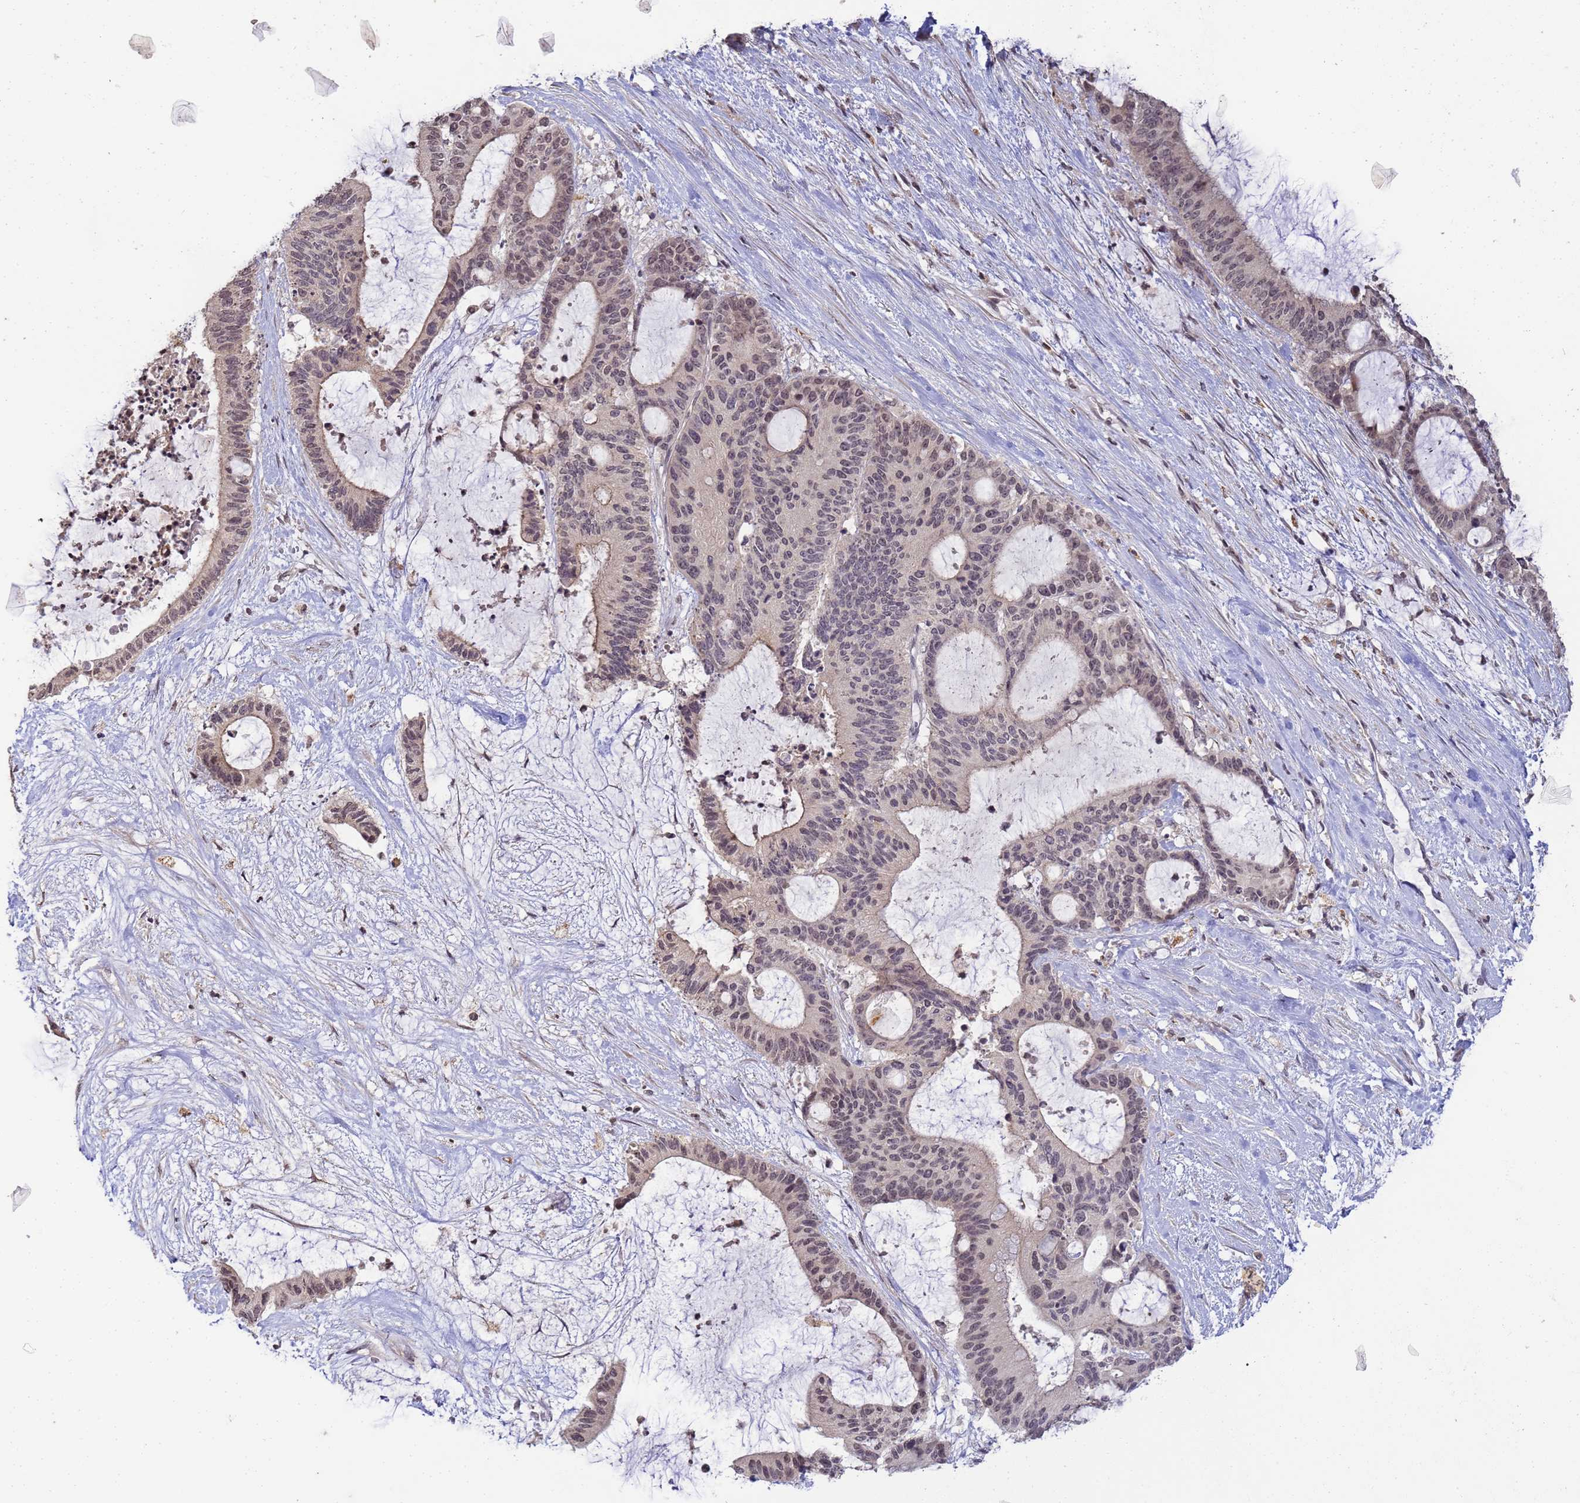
{"staining": {"intensity": "weak", "quantity": "<25%", "location": "nuclear"}, "tissue": "liver cancer", "cell_type": "Tumor cells", "image_type": "cancer", "snomed": [{"axis": "morphology", "description": "Normal tissue, NOS"}, {"axis": "morphology", "description": "Cholangiocarcinoma"}, {"axis": "topography", "description": "Liver"}, {"axis": "topography", "description": "Peripheral nerve tissue"}], "caption": "This image is of liver cholangiocarcinoma stained with immunohistochemistry (IHC) to label a protein in brown with the nuclei are counter-stained blue. There is no staining in tumor cells.", "gene": "MYL7", "patient": {"sex": "female", "age": 73}}